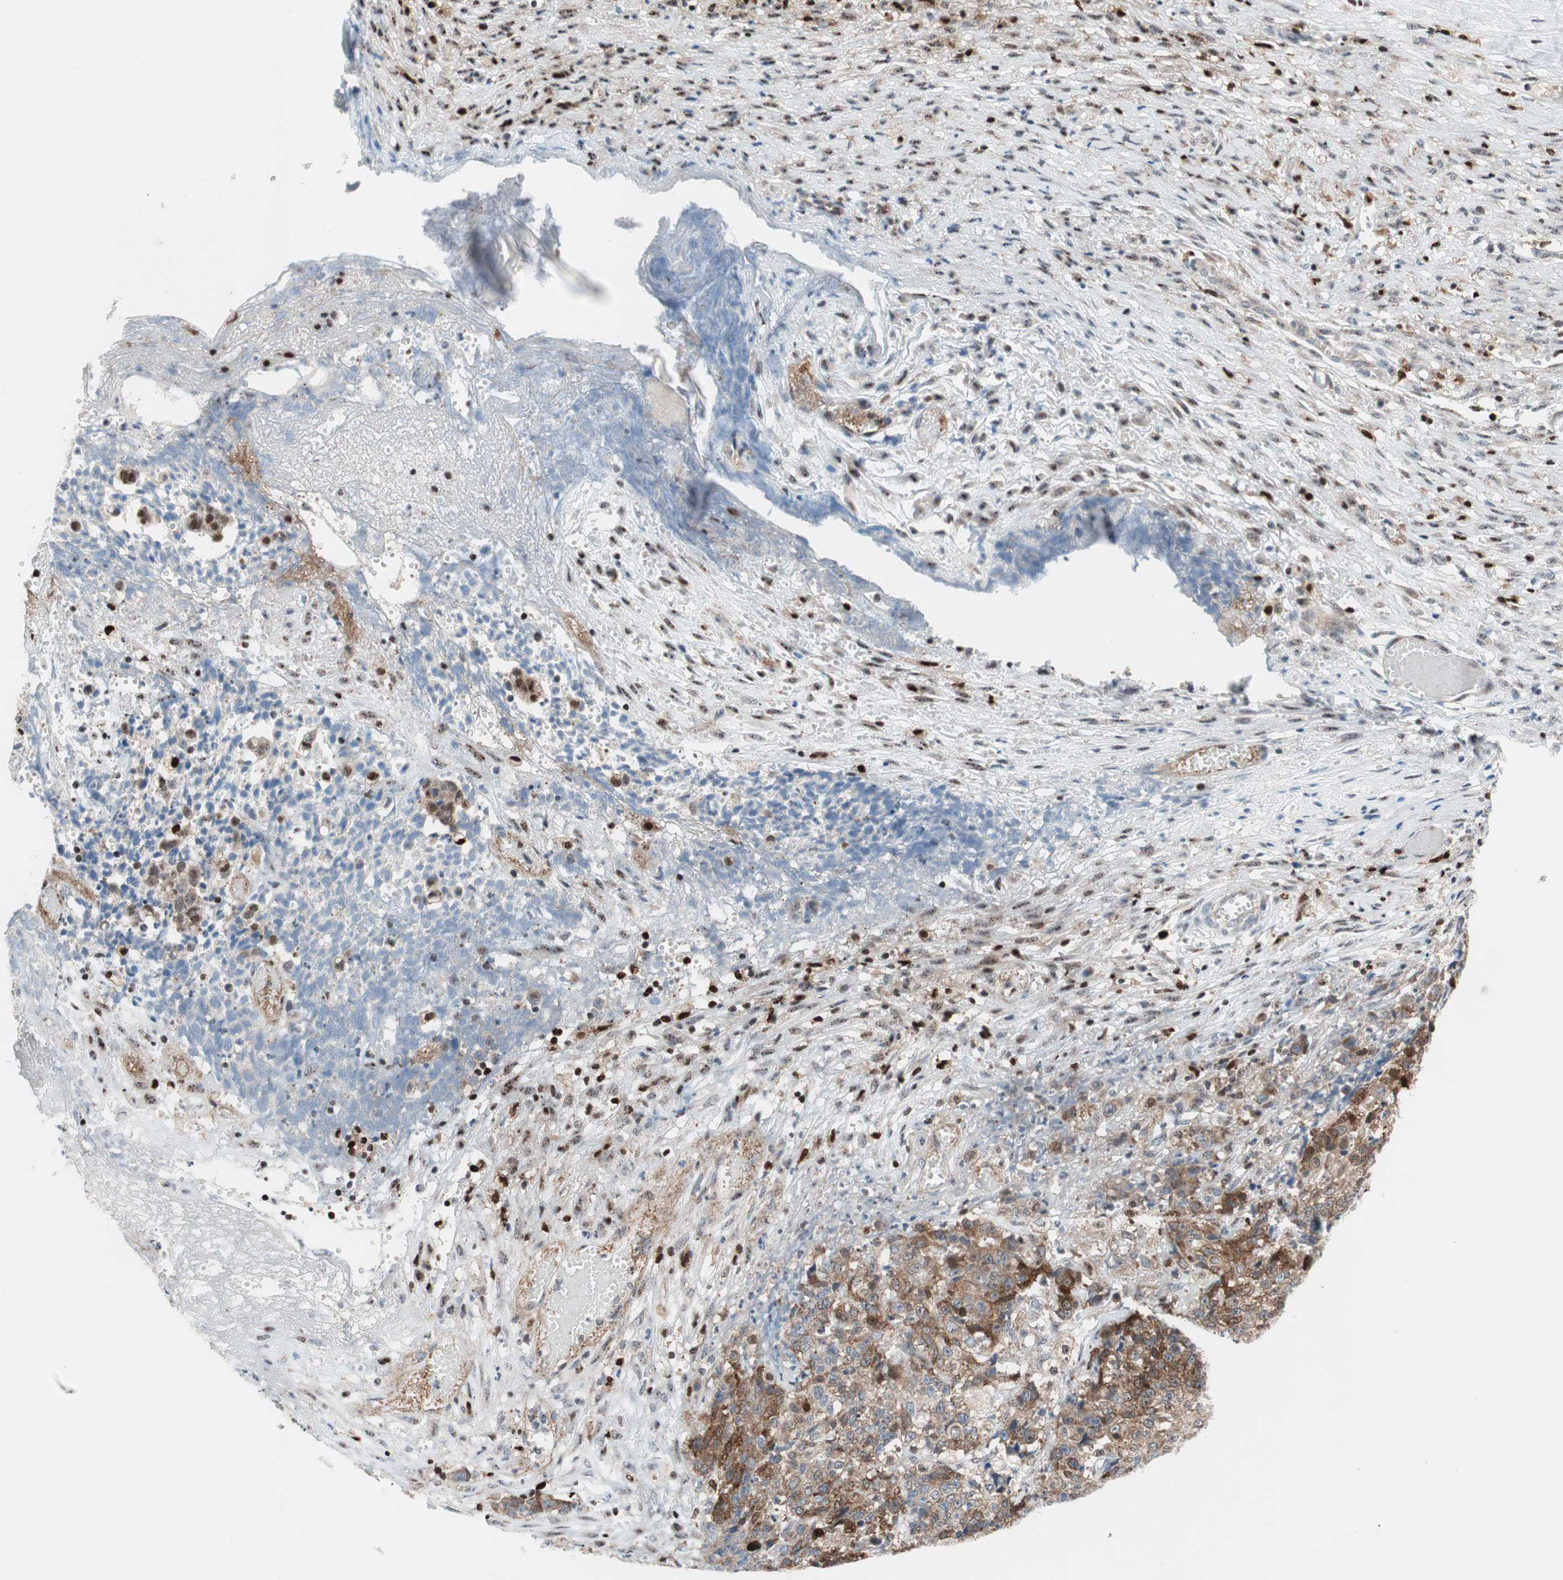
{"staining": {"intensity": "moderate", "quantity": ">75%", "location": "cytoplasmic/membranous"}, "tissue": "ovarian cancer", "cell_type": "Tumor cells", "image_type": "cancer", "snomed": [{"axis": "morphology", "description": "Carcinoma, endometroid"}, {"axis": "topography", "description": "Ovary"}], "caption": "A histopathology image of human endometroid carcinoma (ovarian) stained for a protein demonstrates moderate cytoplasmic/membranous brown staining in tumor cells.", "gene": "RGS10", "patient": {"sex": "female", "age": 42}}